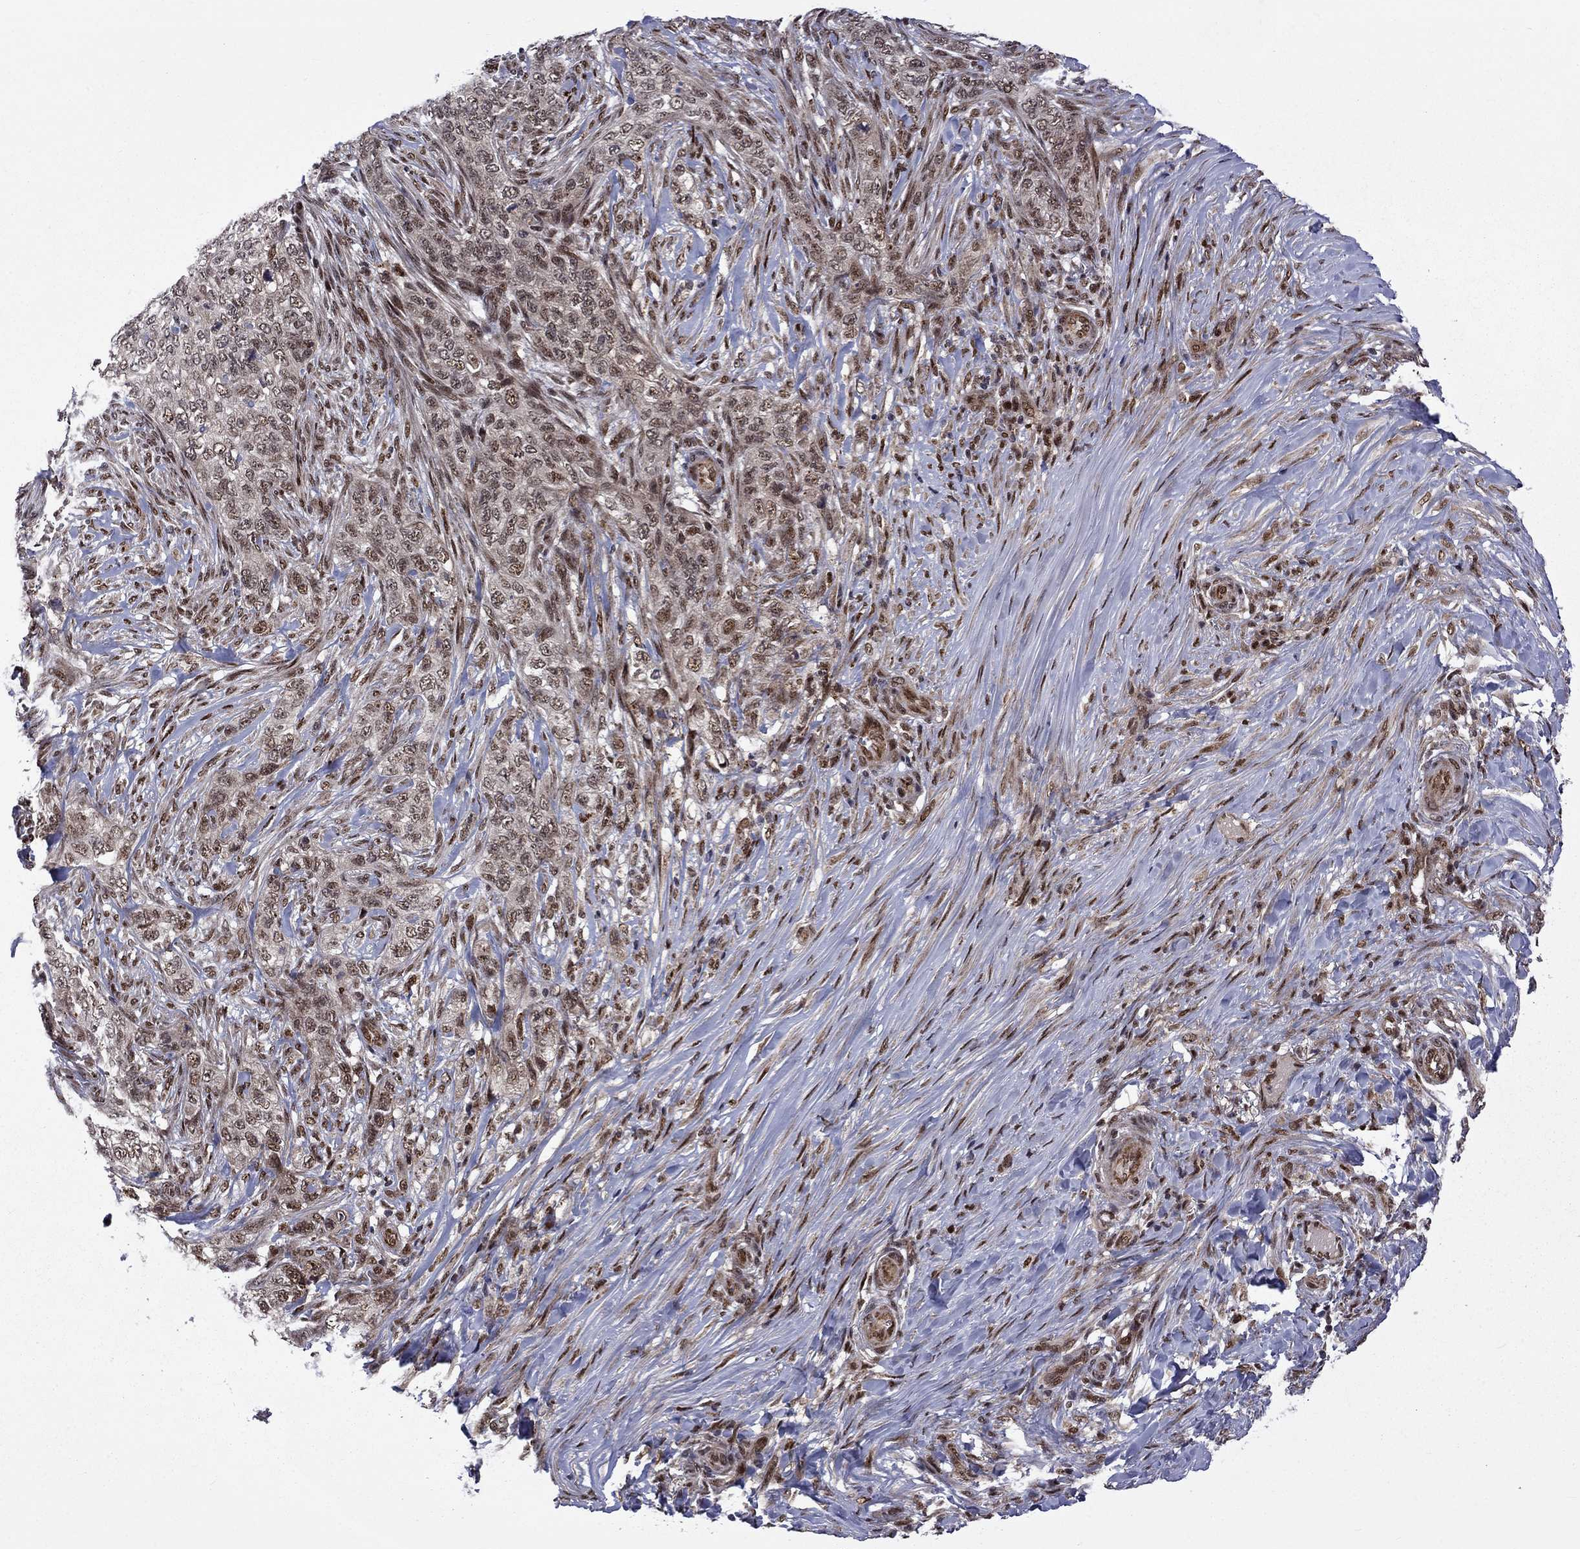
{"staining": {"intensity": "moderate", "quantity": ">75%", "location": "nuclear"}, "tissue": "skin cancer", "cell_type": "Tumor cells", "image_type": "cancer", "snomed": [{"axis": "morphology", "description": "Basal cell carcinoma"}, {"axis": "topography", "description": "Skin"}], "caption": "There is medium levels of moderate nuclear positivity in tumor cells of skin cancer, as demonstrated by immunohistochemical staining (brown color).", "gene": "KPNA3", "patient": {"sex": "female", "age": 69}}